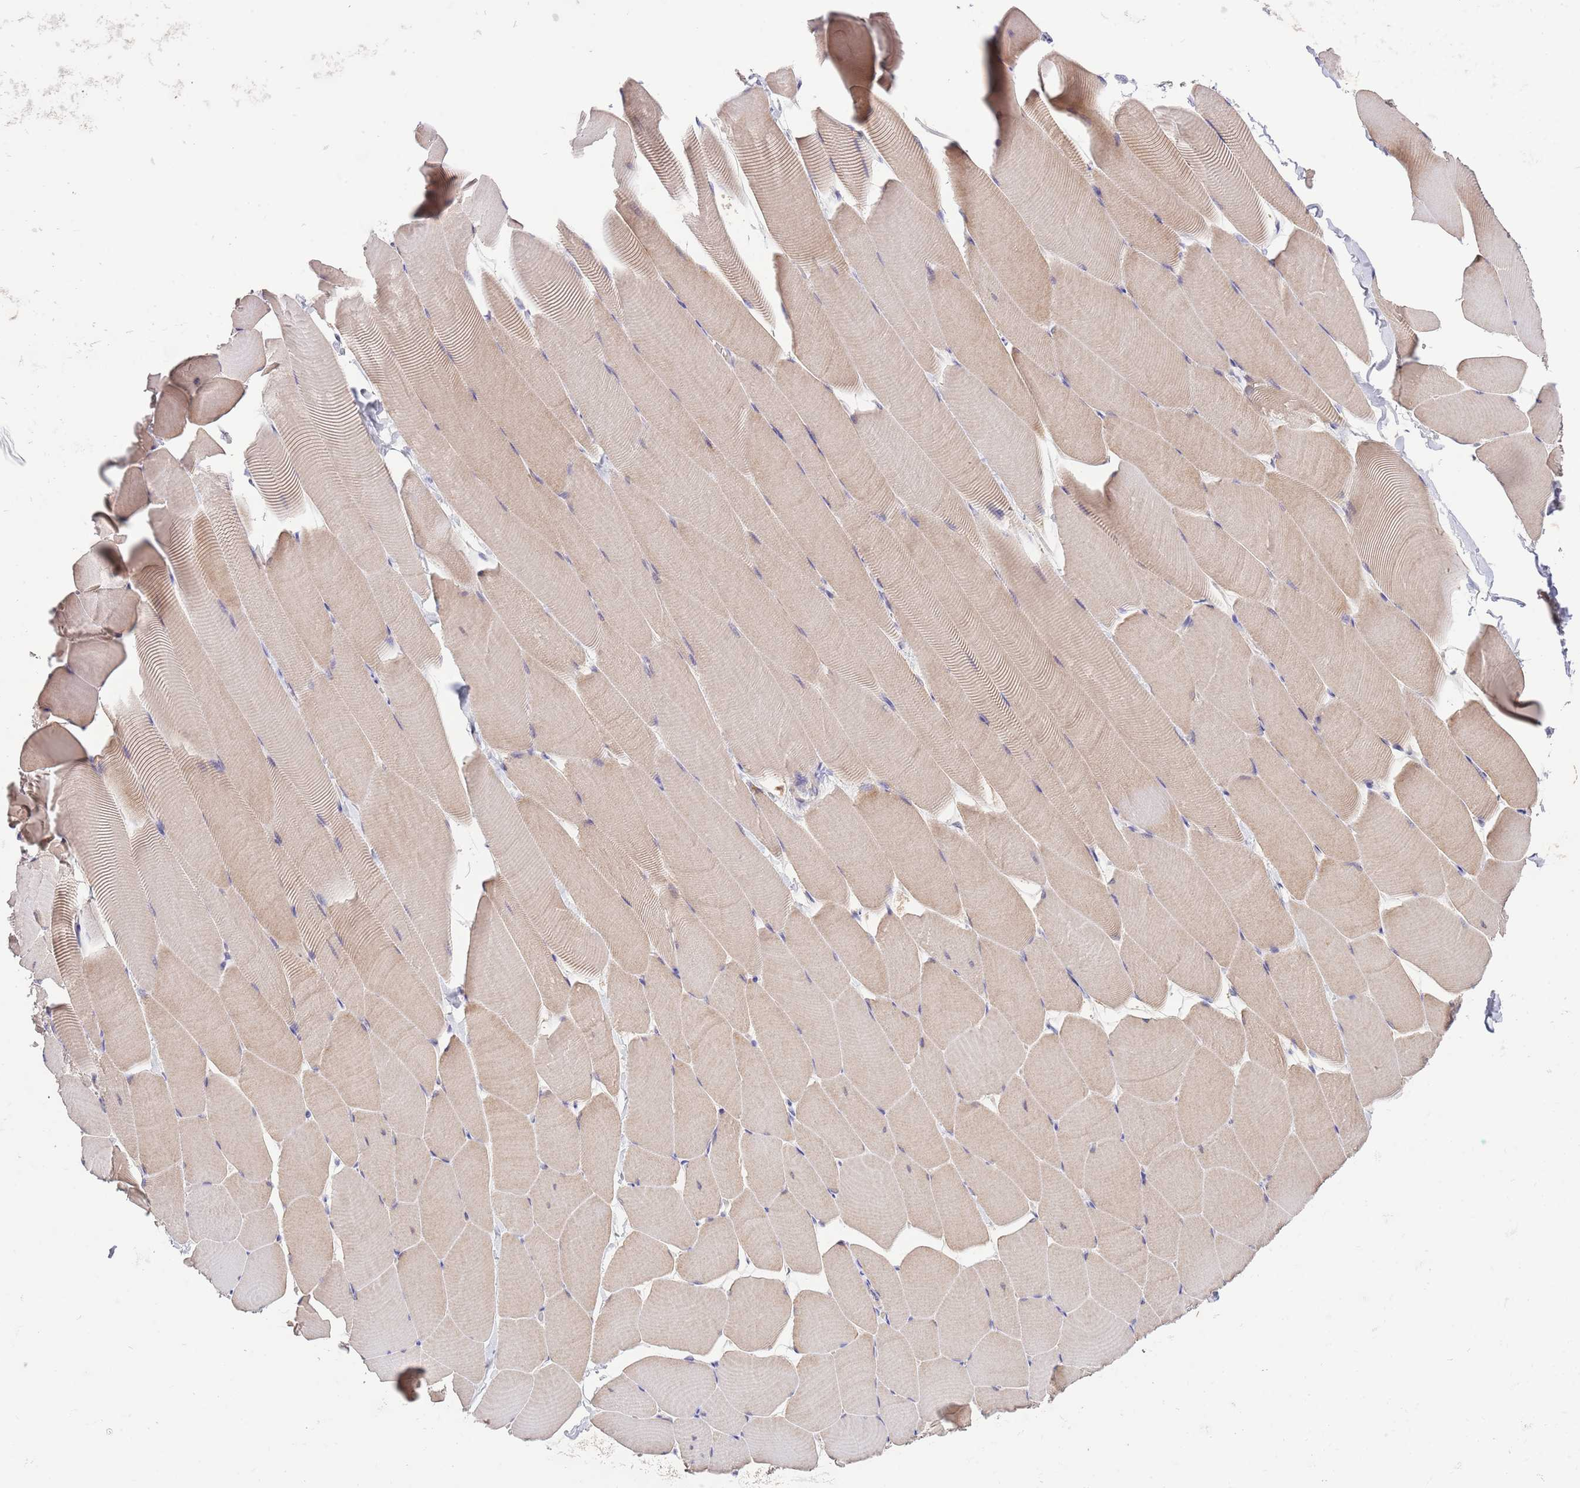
{"staining": {"intensity": "weak", "quantity": "25%-75%", "location": "cytoplasmic/membranous"}, "tissue": "skeletal muscle", "cell_type": "Myocytes", "image_type": "normal", "snomed": [{"axis": "morphology", "description": "Normal tissue, NOS"}, {"axis": "topography", "description": "Skeletal muscle"}], "caption": "IHC (DAB) staining of benign skeletal muscle displays weak cytoplasmic/membranous protein positivity in approximately 25%-75% of myocytes.", "gene": "LIPJ", "patient": {"sex": "male", "age": 25}}